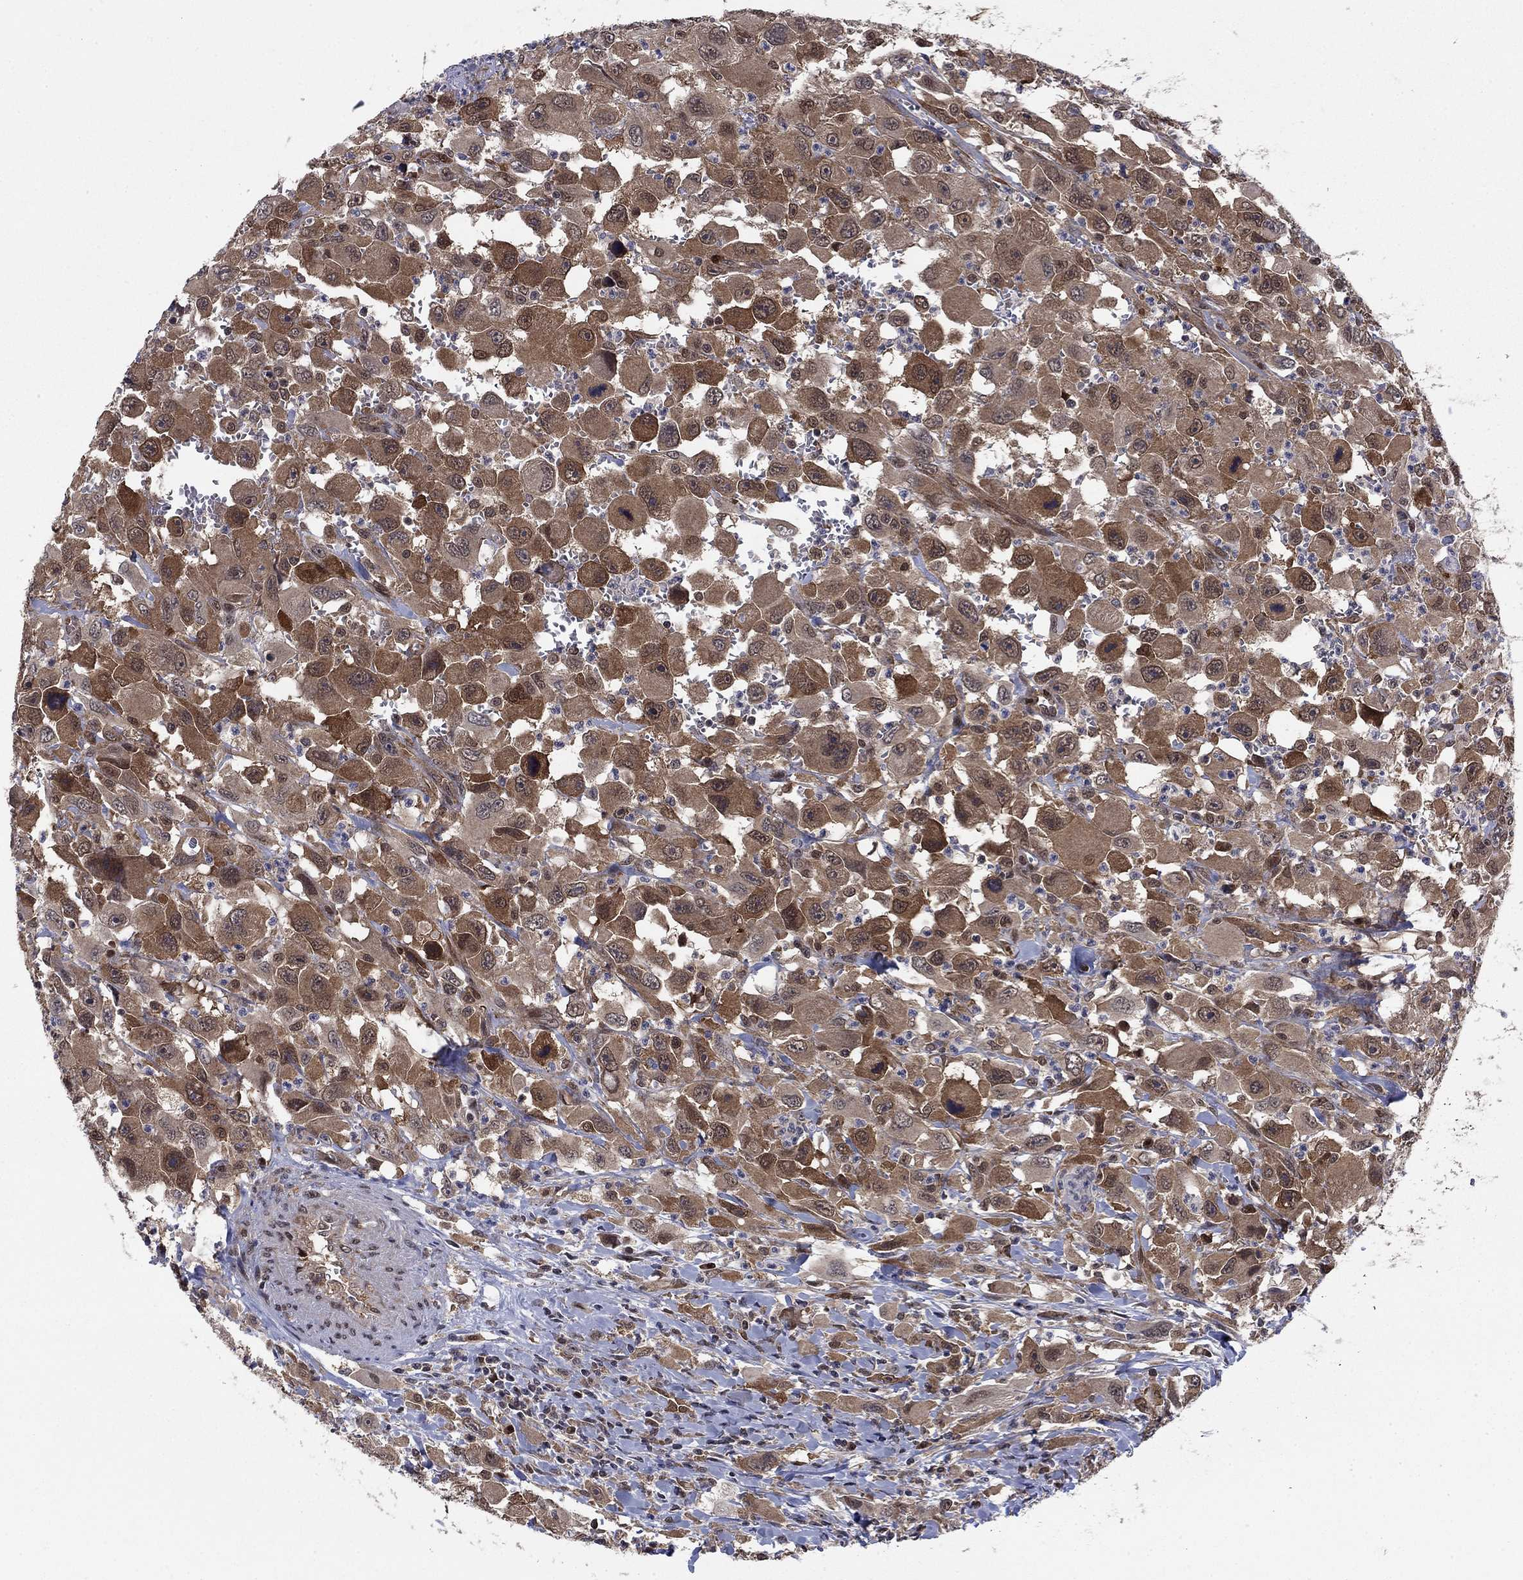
{"staining": {"intensity": "moderate", "quantity": ">75%", "location": "cytoplasmic/membranous"}, "tissue": "head and neck cancer", "cell_type": "Tumor cells", "image_type": "cancer", "snomed": [{"axis": "morphology", "description": "Squamous cell carcinoma, NOS"}, {"axis": "morphology", "description": "Squamous cell carcinoma, metastatic, NOS"}, {"axis": "topography", "description": "Oral tissue"}, {"axis": "topography", "description": "Head-Neck"}], "caption": "There is medium levels of moderate cytoplasmic/membranous staining in tumor cells of head and neck metastatic squamous cell carcinoma, as demonstrated by immunohistochemical staining (brown color).", "gene": "FKBP4", "patient": {"sex": "female", "age": 85}}